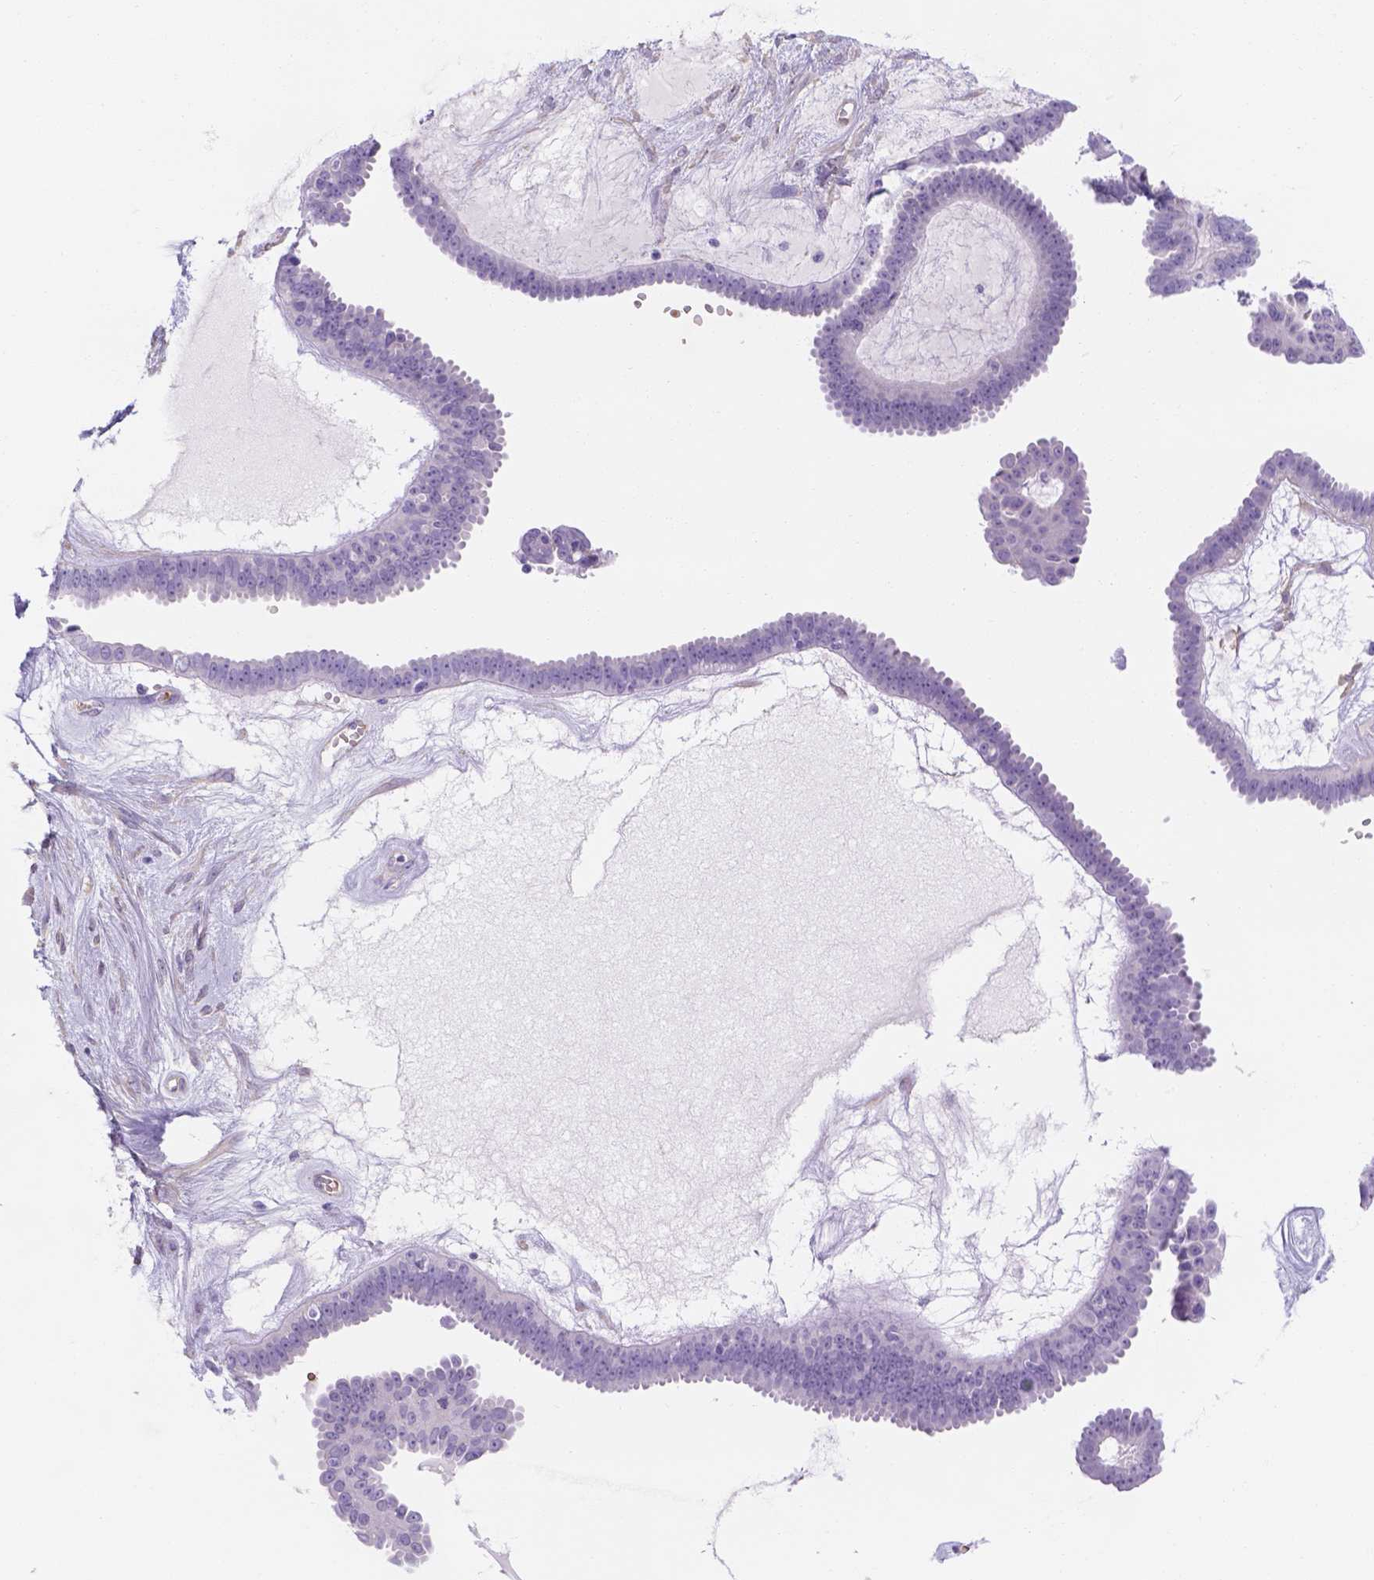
{"staining": {"intensity": "negative", "quantity": "none", "location": "none"}, "tissue": "ovarian cancer", "cell_type": "Tumor cells", "image_type": "cancer", "snomed": [{"axis": "morphology", "description": "Cystadenocarcinoma, serous, NOS"}, {"axis": "topography", "description": "Ovary"}], "caption": "Tumor cells are negative for protein expression in human serous cystadenocarcinoma (ovarian). Nuclei are stained in blue.", "gene": "SLC40A1", "patient": {"sex": "female", "age": 71}}